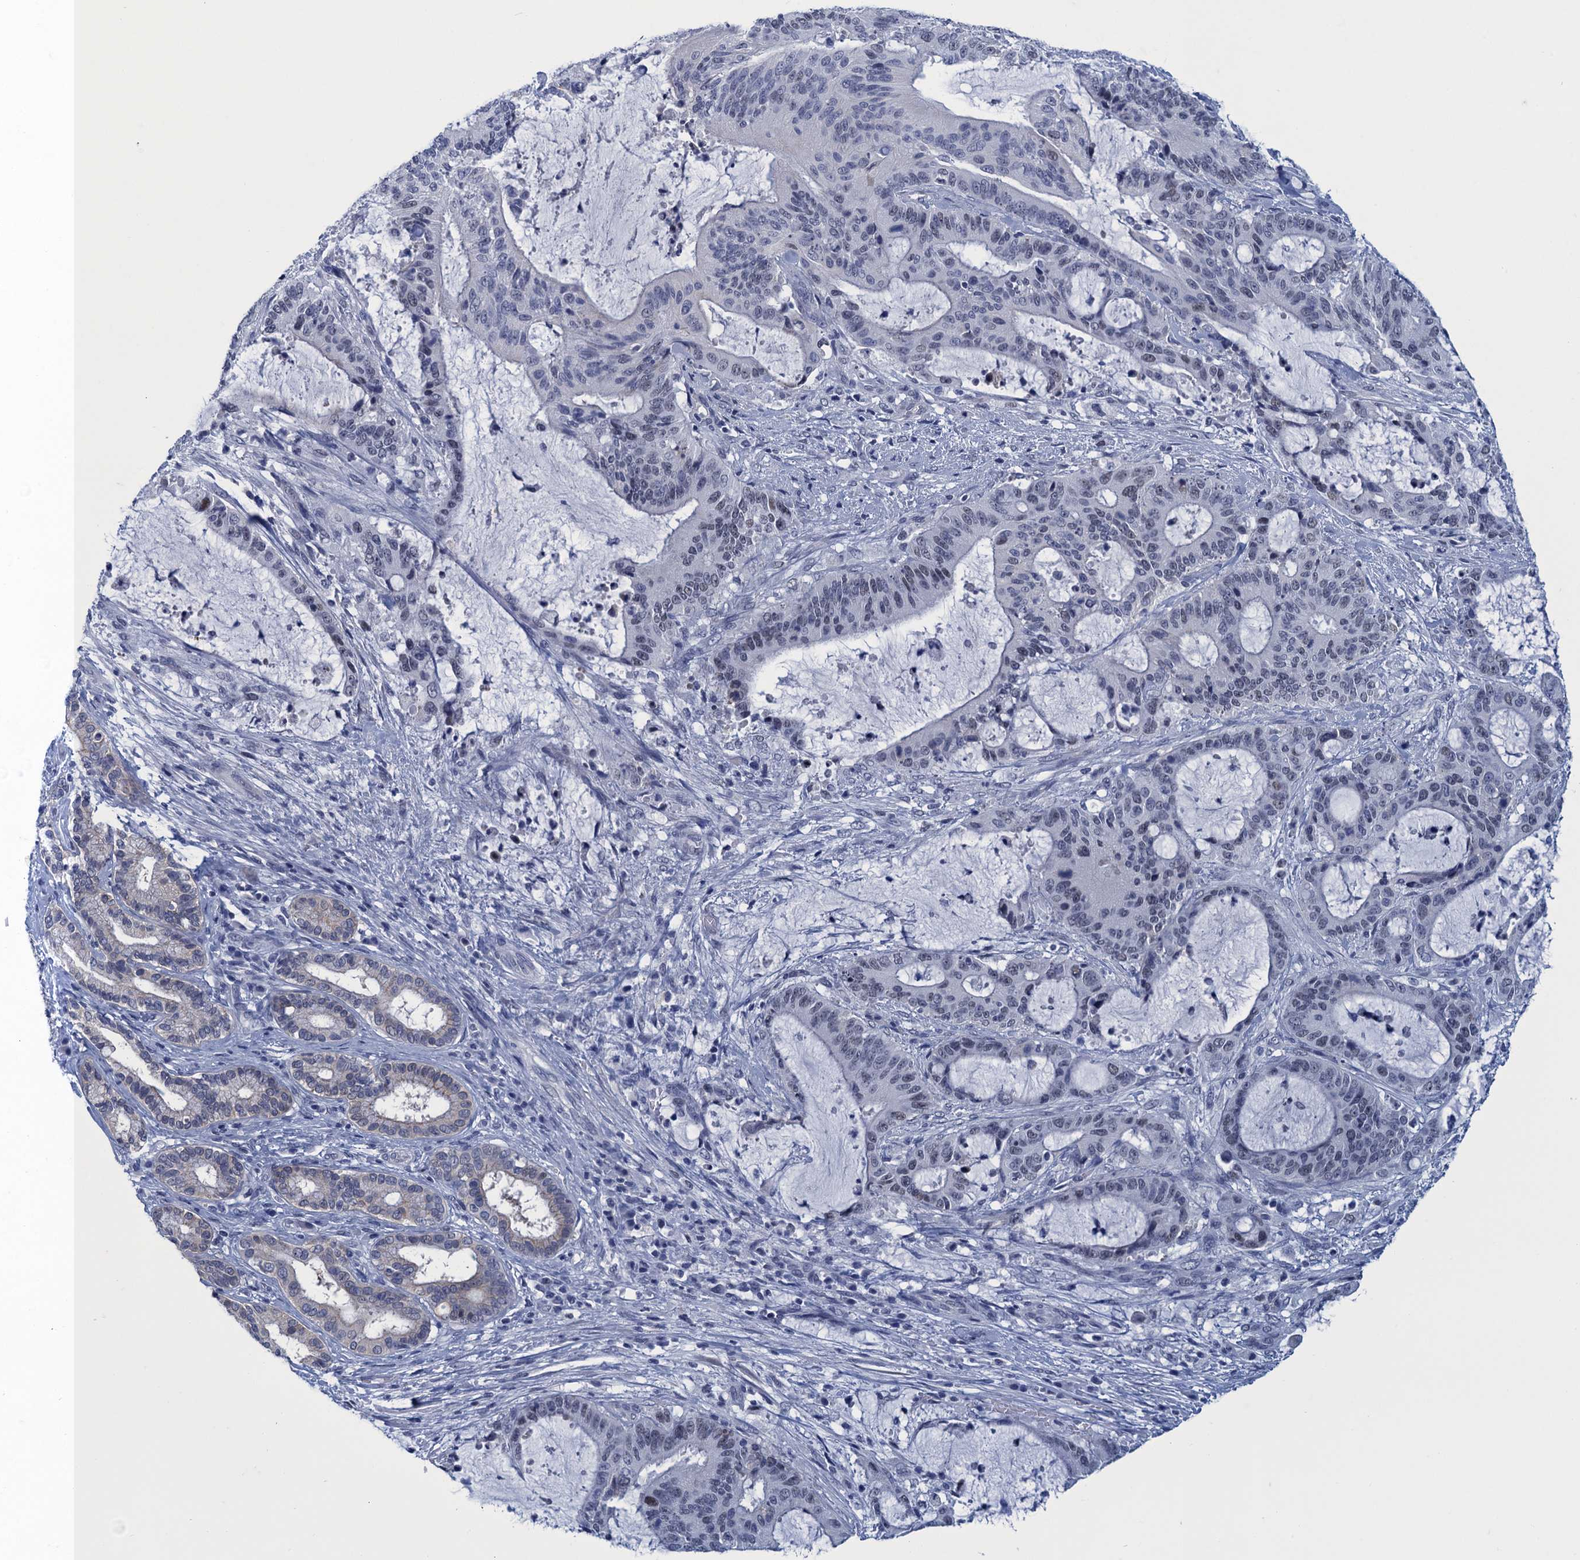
{"staining": {"intensity": "negative", "quantity": "none", "location": "none"}, "tissue": "liver cancer", "cell_type": "Tumor cells", "image_type": "cancer", "snomed": [{"axis": "morphology", "description": "Normal tissue, NOS"}, {"axis": "morphology", "description": "Cholangiocarcinoma"}, {"axis": "topography", "description": "Liver"}, {"axis": "topography", "description": "Peripheral nerve tissue"}], "caption": "Image shows no protein positivity in tumor cells of cholangiocarcinoma (liver) tissue.", "gene": "GINS3", "patient": {"sex": "female", "age": 73}}